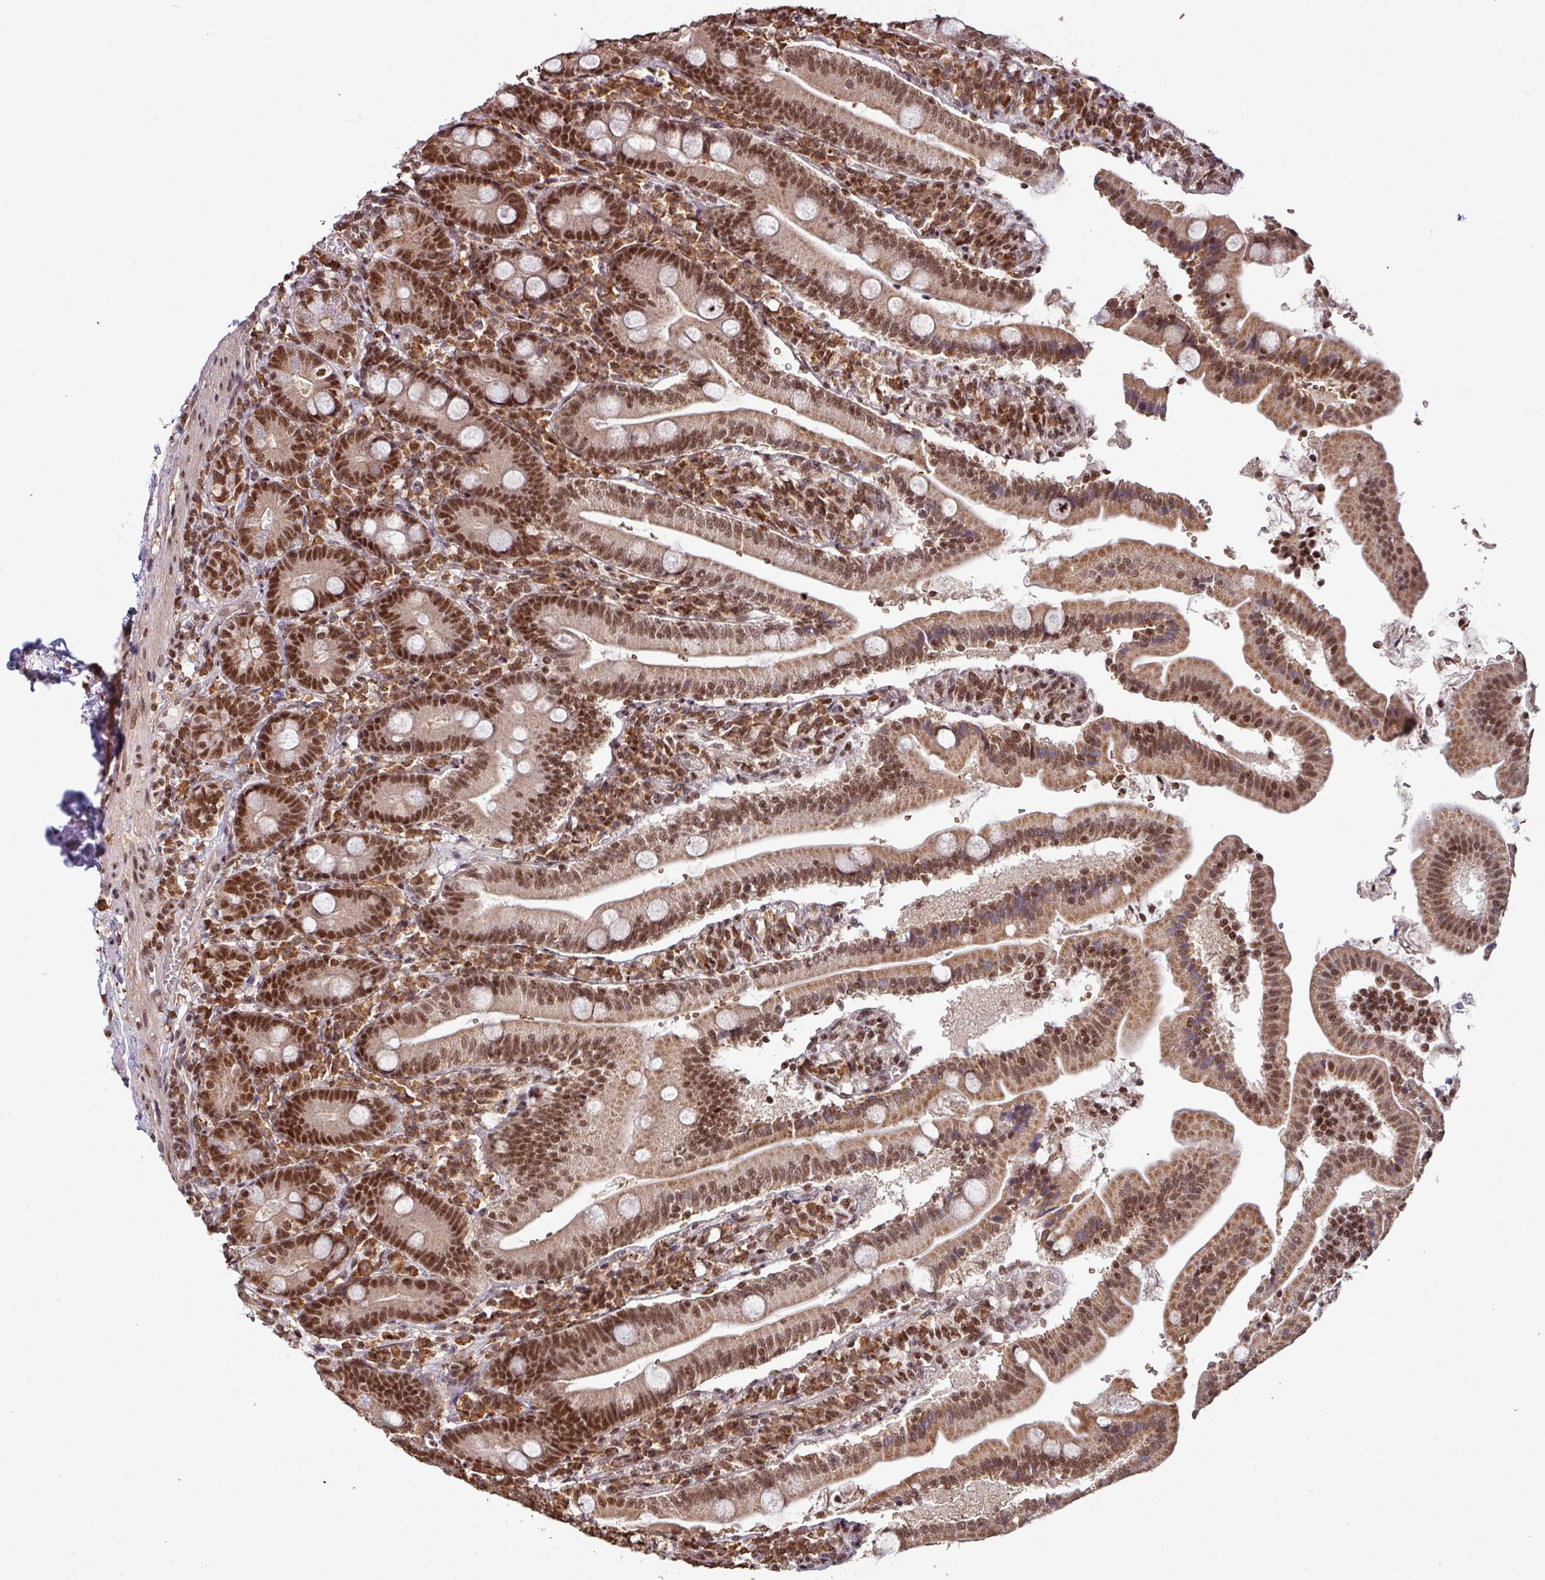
{"staining": {"intensity": "strong", "quantity": ">75%", "location": "nuclear"}, "tissue": "duodenum", "cell_type": "Glandular cells", "image_type": "normal", "snomed": [{"axis": "morphology", "description": "Normal tissue, NOS"}, {"axis": "topography", "description": "Duodenum"}], "caption": "Protein expression by immunohistochemistry displays strong nuclear positivity in about >75% of glandular cells in benign duodenum.", "gene": "PHF23", "patient": {"sex": "female", "age": 67}}